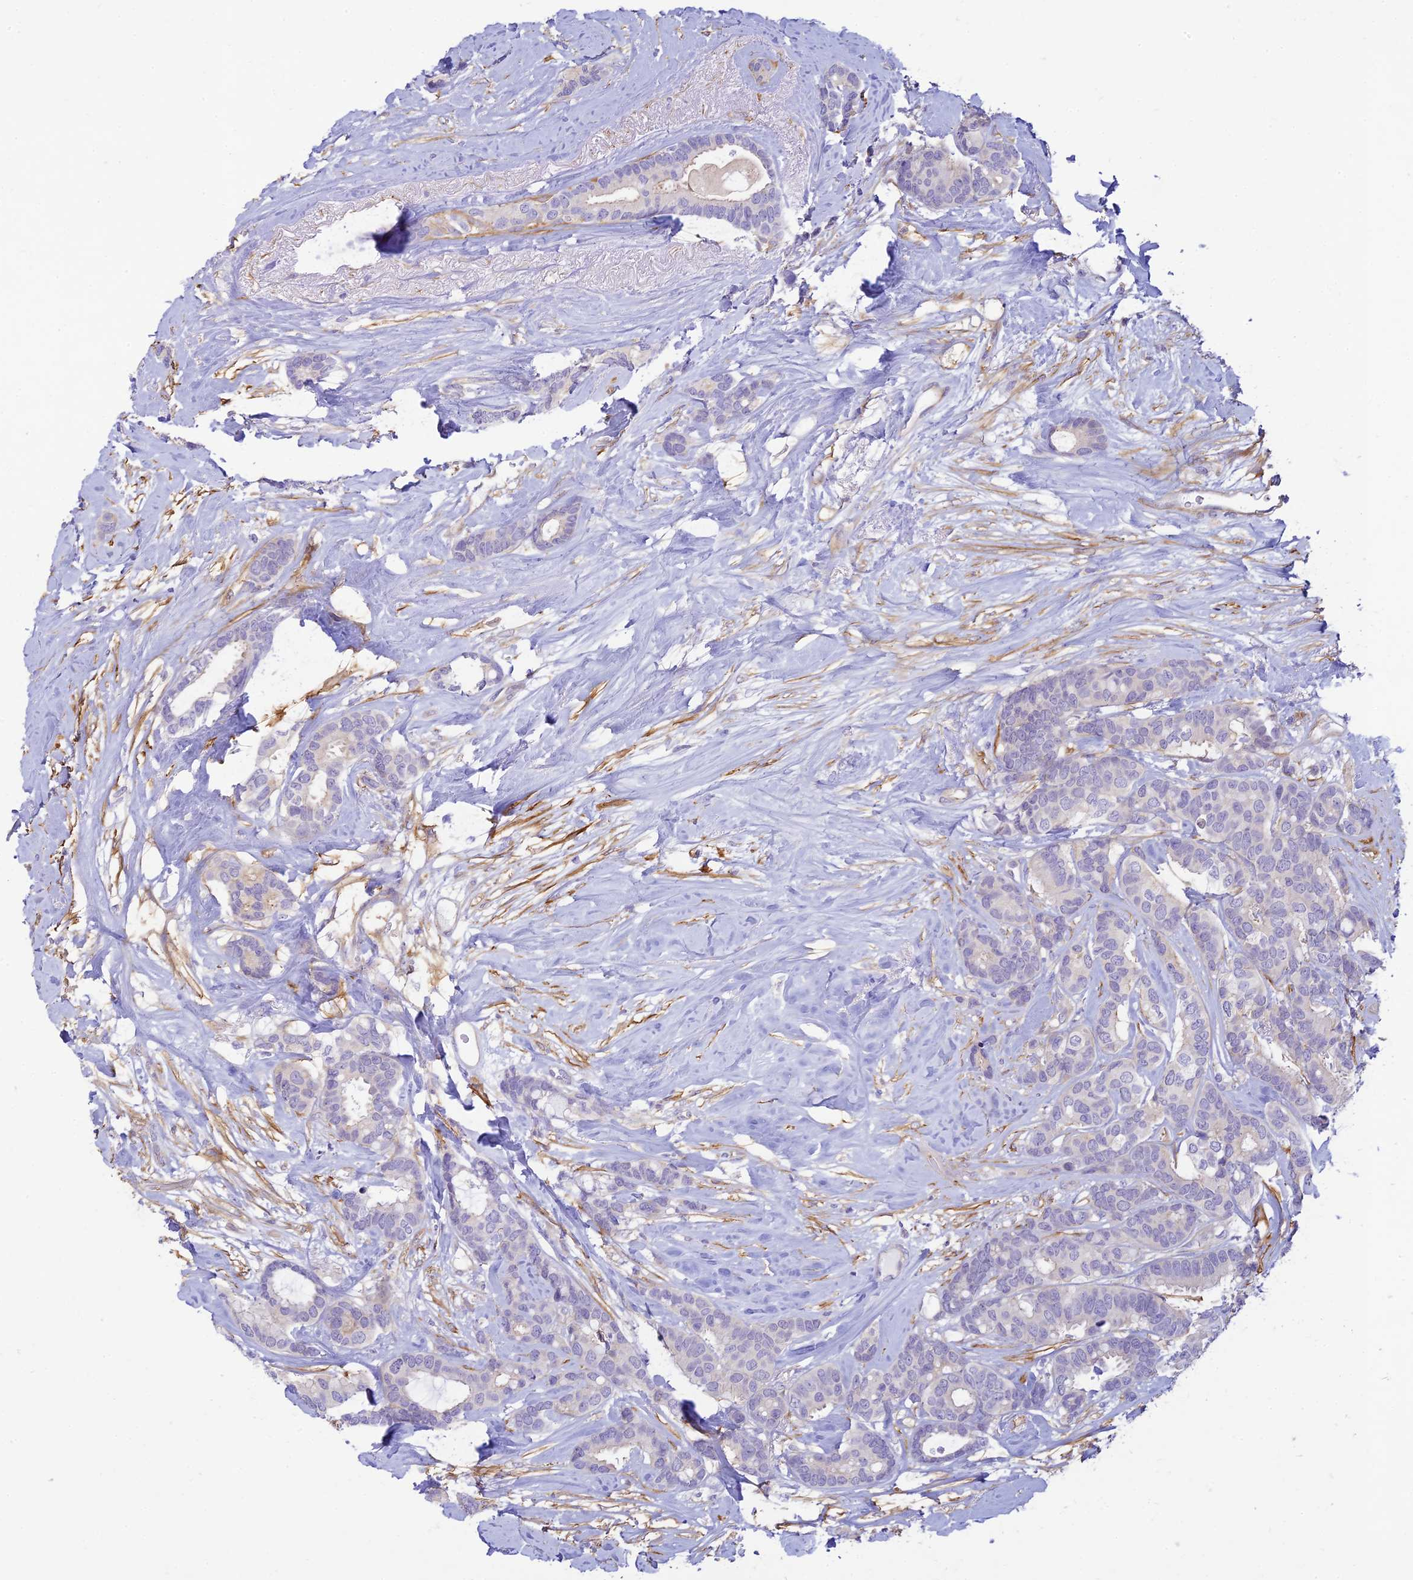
{"staining": {"intensity": "negative", "quantity": "none", "location": "none"}, "tissue": "breast cancer", "cell_type": "Tumor cells", "image_type": "cancer", "snomed": [{"axis": "morphology", "description": "Duct carcinoma"}, {"axis": "topography", "description": "Breast"}], "caption": "Image shows no significant protein expression in tumor cells of invasive ductal carcinoma (breast).", "gene": "FBXW4", "patient": {"sex": "female", "age": 87}}